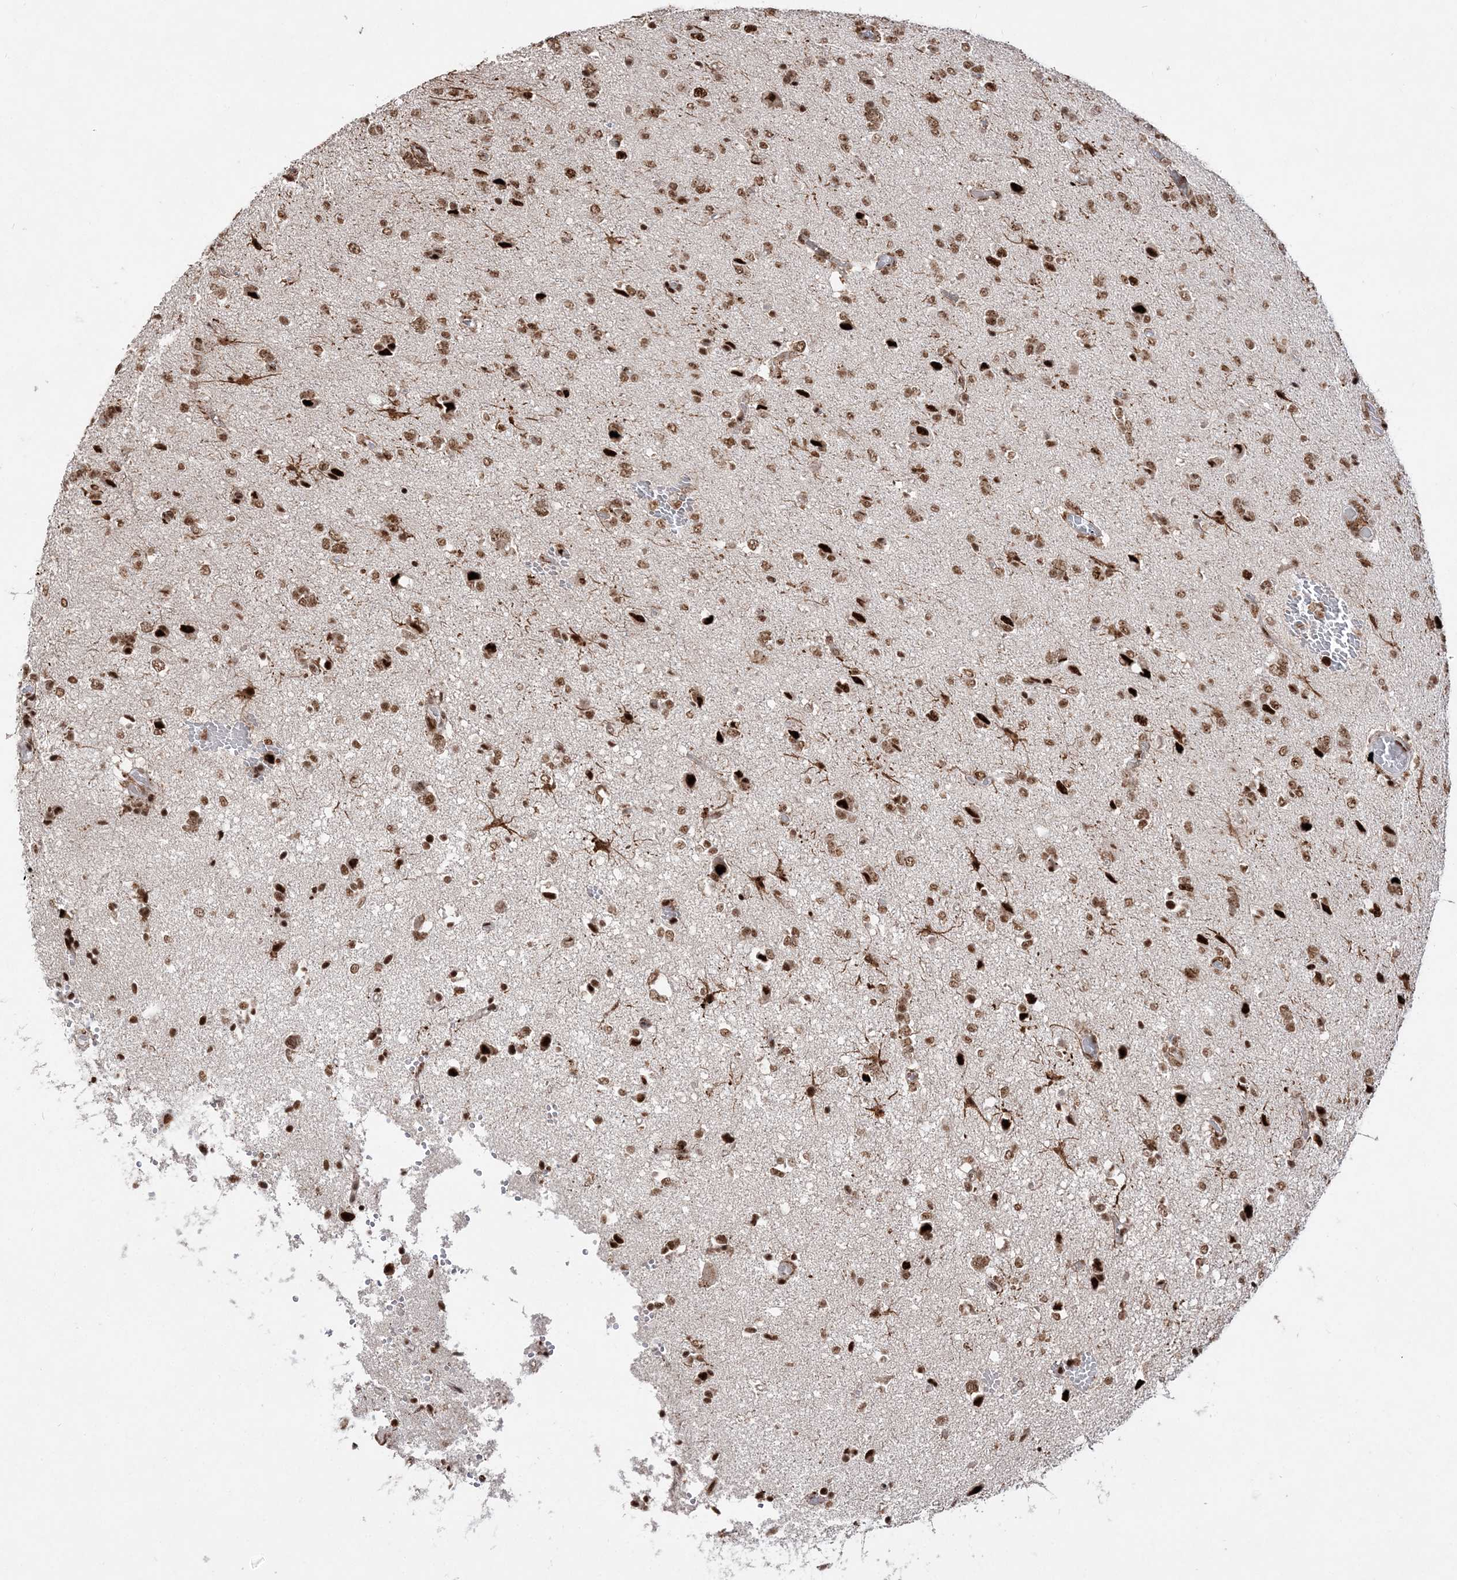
{"staining": {"intensity": "strong", "quantity": ">75%", "location": "nuclear"}, "tissue": "glioma", "cell_type": "Tumor cells", "image_type": "cancer", "snomed": [{"axis": "morphology", "description": "Glioma, malignant, High grade"}, {"axis": "topography", "description": "Brain"}], "caption": "Malignant glioma (high-grade) stained with DAB (3,3'-diaminobenzidine) immunohistochemistry exhibits high levels of strong nuclear positivity in about >75% of tumor cells. (Brightfield microscopy of DAB IHC at high magnification).", "gene": "RBM17", "patient": {"sex": "female", "age": 59}}